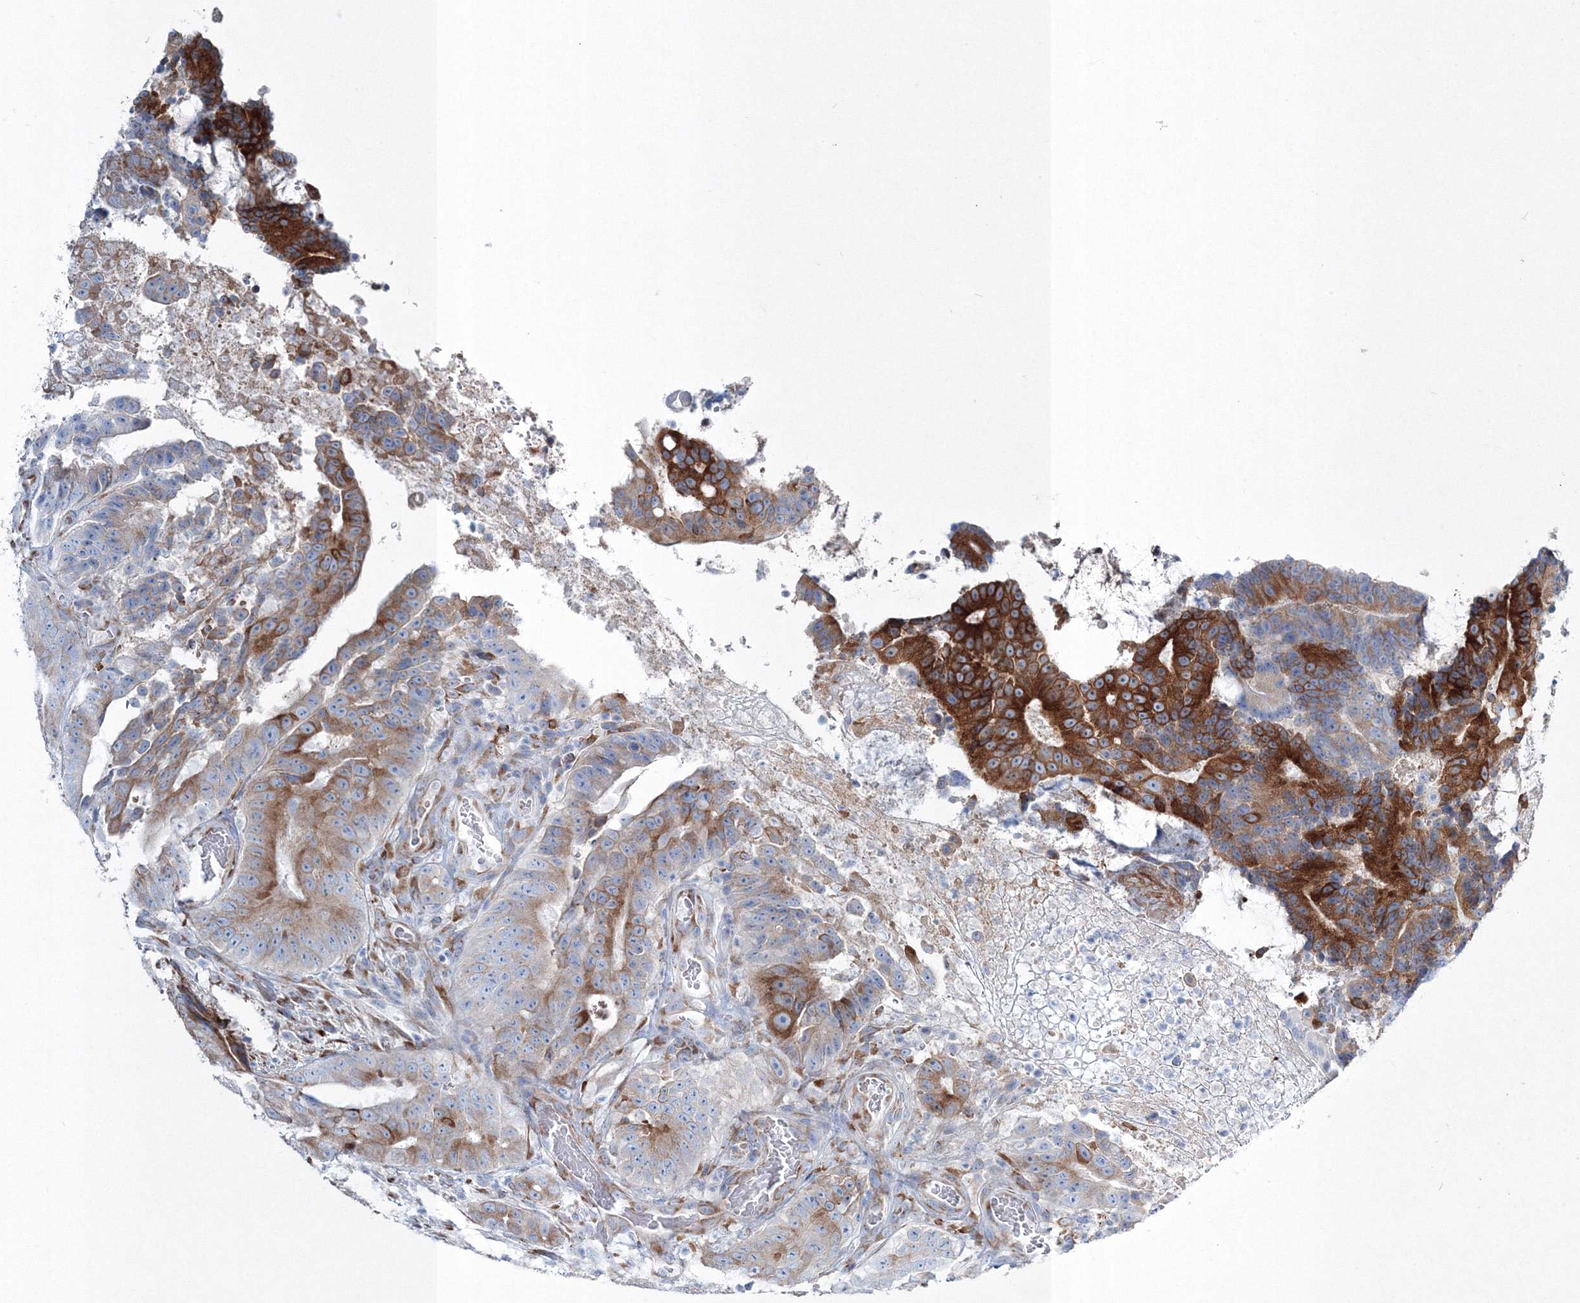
{"staining": {"intensity": "strong", "quantity": "25%-75%", "location": "cytoplasmic/membranous"}, "tissue": "colorectal cancer", "cell_type": "Tumor cells", "image_type": "cancer", "snomed": [{"axis": "morphology", "description": "Adenocarcinoma, NOS"}, {"axis": "topography", "description": "Colon"}], "caption": "Tumor cells exhibit high levels of strong cytoplasmic/membranous positivity in approximately 25%-75% of cells in human colorectal cancer (adenocarcinoma). (Stains: DAB in brown, nuclei in blue, Microscopy: brightfield microscopy at high magnification).", "gene": "RCN1", "patient": {"sex": "male", "age": 83}}